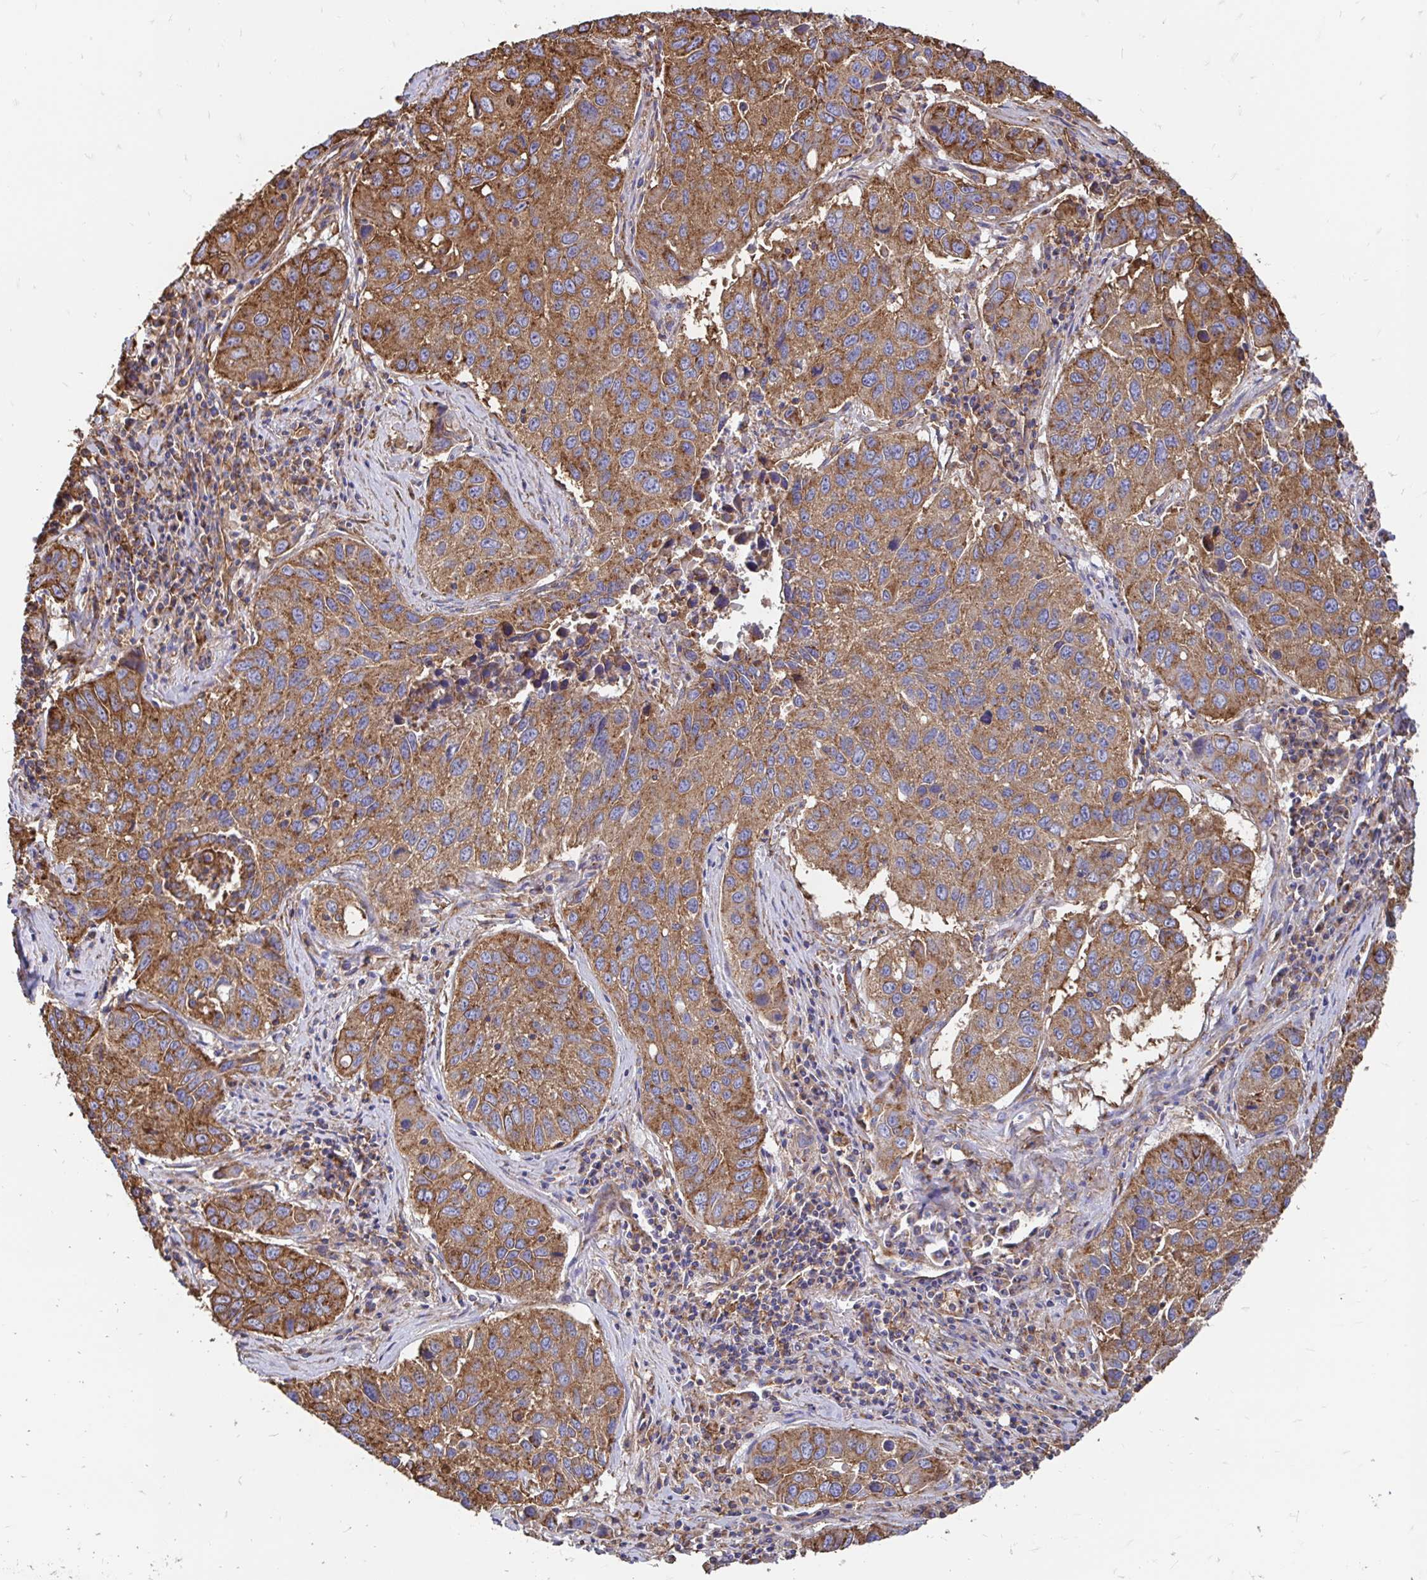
{"staining": {"intensity": "moderate", "quantity": ">75%", "location": "cytoplasmic/membranous"}, "tissue": "lung cancer", "cell_type": "Tumor cells", "image_type": "cancer", "snomed": [{"axis": "morphology", "description": "Squamous cell carcinoma, NOS"}, {"axis": "topography", "description": "Lung"}], "caption": "Immunohistochemical staining of human lung cancer (squamous cell carcinoma) displays moderate cytoplasmic/membranous protein positivity in about >75% of tumor cells. The staining was performed using DAB, with brown indicating positive protein expression. Nuclei are stained blue with hematoxylin.", "gene": "CLTC", "patient": {"sex": "female", "age": 61}}